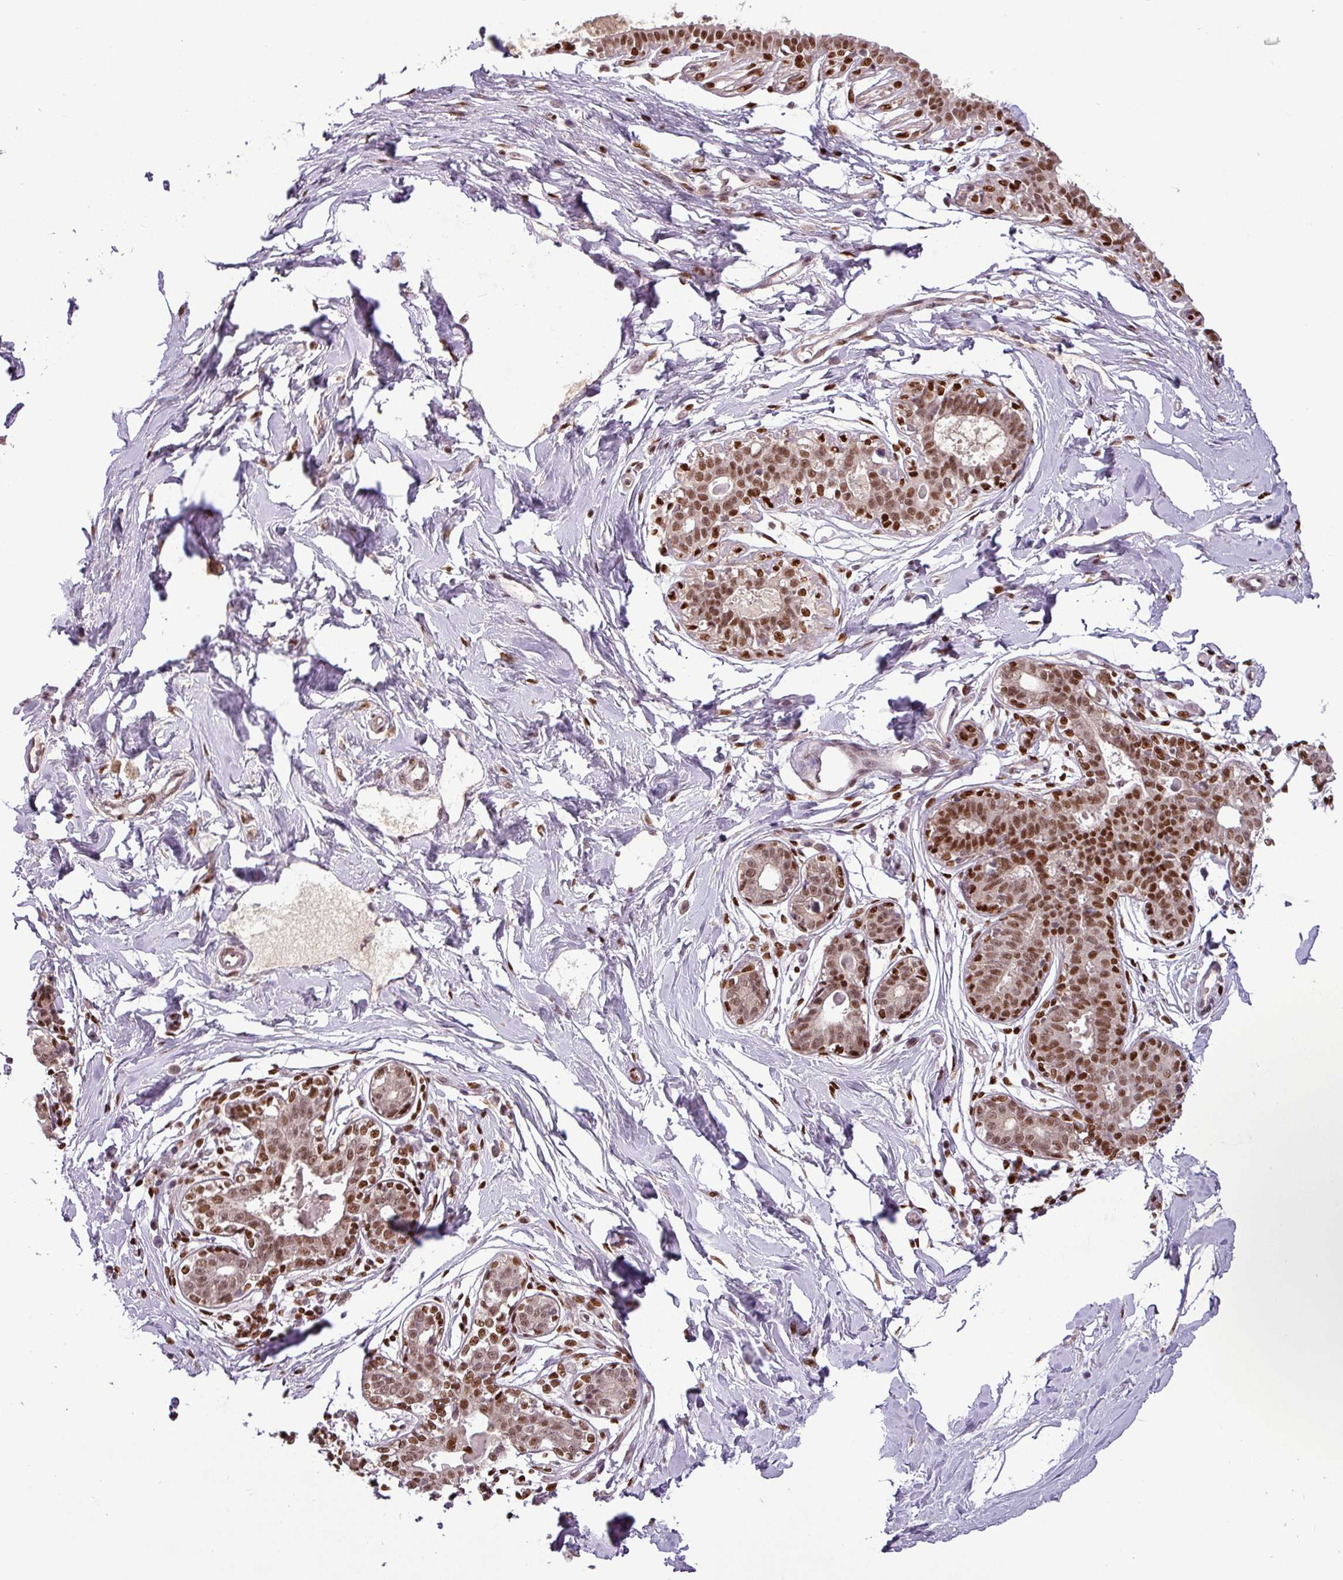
{"staining": {"intensity": "moderate", "quantity": ">75%", "location": "nuclear"}, "tissue": "breast", "cell_type": "Glandular cells", "image_type": "normal", "snomed": [{"axis": "morphology", "description": "Normal tissue, NOS"}, {"axis": "topography", "description": "Breast"}], "caption": "IHC of normal breast exhibits medium levels of moderate nuclear staining in about >75% of glandular cells. (IHC, brightfield microscopy, high magnification).", "gene": "IRF2BPL", "patient": {"sex": "female", "age": 45}}